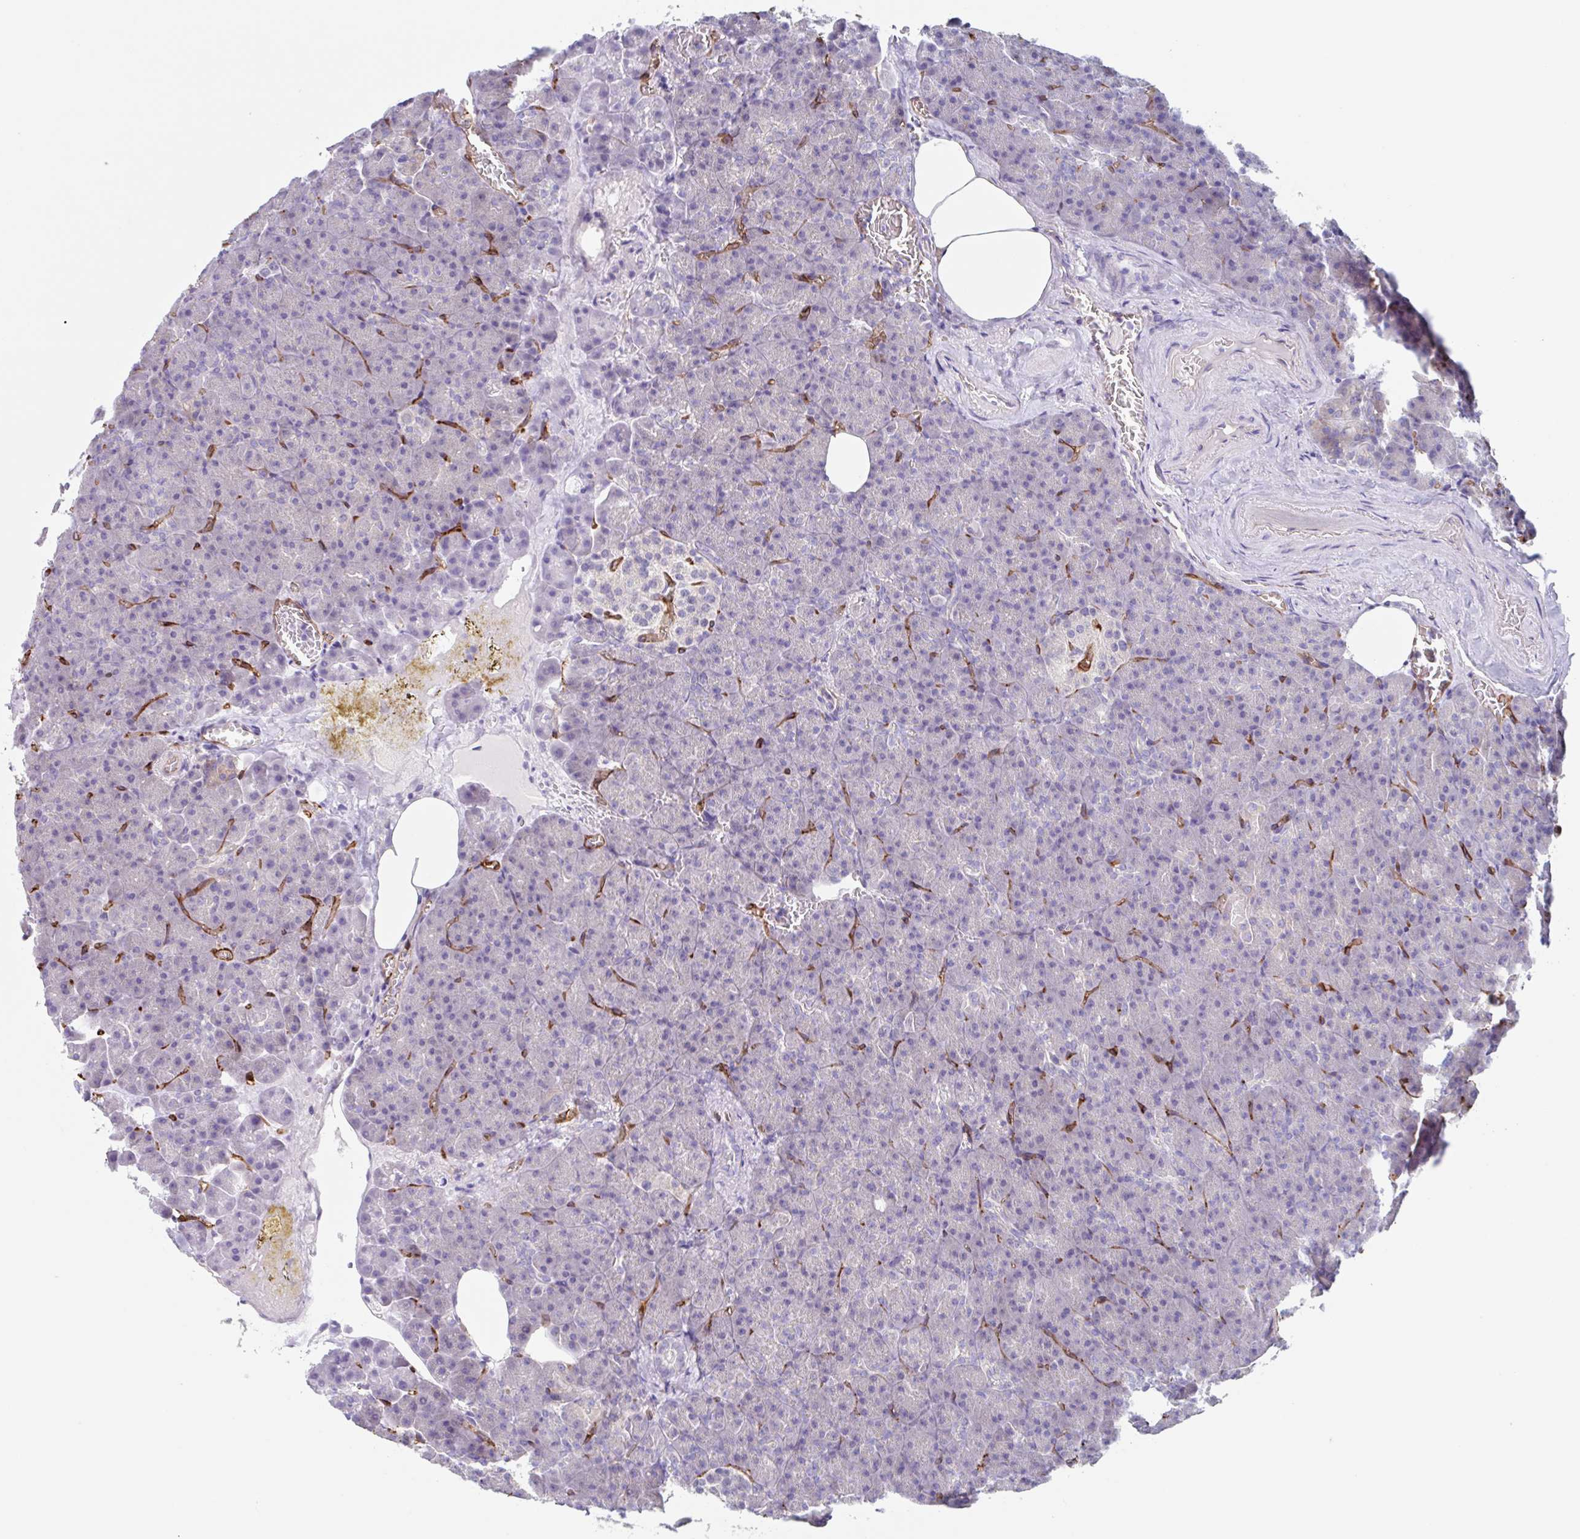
{"staining": {"intensity": "negative", "quantity": "none", "location": "none"}, "tissue": "pancreas", "cell_type": "Exocrine glandular cells", "image_type": "normal", "snomed": [{"axis": "morphology", "description": "Normal tissue, NOS"}, {"axis": "topography", "description": "Pancreas"}], "caption": "This is a micrograph of IHC staining of unremarkable pancreas, which shows no staining in exocrine glandular cells. (Brightfield microscopy of DAB IHC at high magnification).", "gene": "EHD4", "patient": {"sex": "female", "age": 74}}